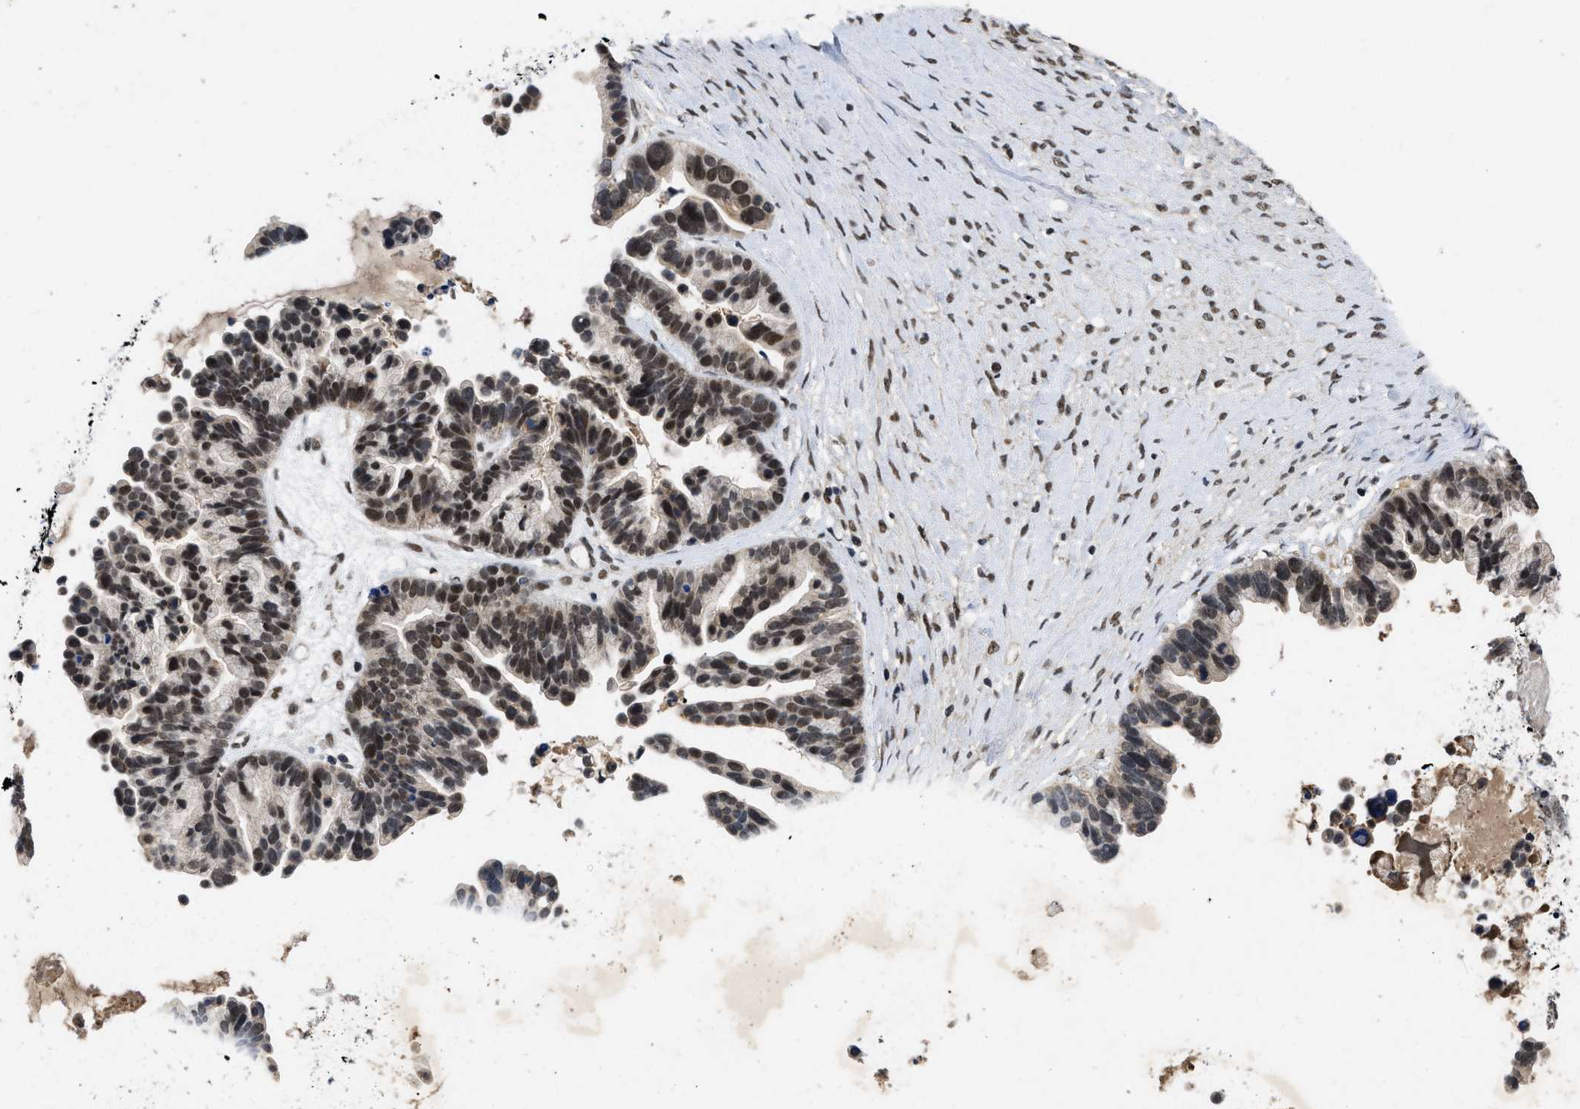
{"staining": {"intensity": "moderate", "quantity": ">75%", "location": "nuclear"}, "tissue": "ovarian cancer", "cell_type": "Tumor cells", "image_type": "cancer", "snomed": [{"axis": "morphology", "description": "Cystadenocarcinoma, serous, NOS"}, {"axis": "topography", "description": "Ovary"}], "caption": "Immunohistochemical staining of ovarian cancer (serous cystadenocarcinoma) shows moderate nuclear protein positivity in about >75% of tumor cells. (IHC, brightfield microscopy, high magnification).", "gene": "ZNF346", "patient": {"sex": "female", "age": 56}}